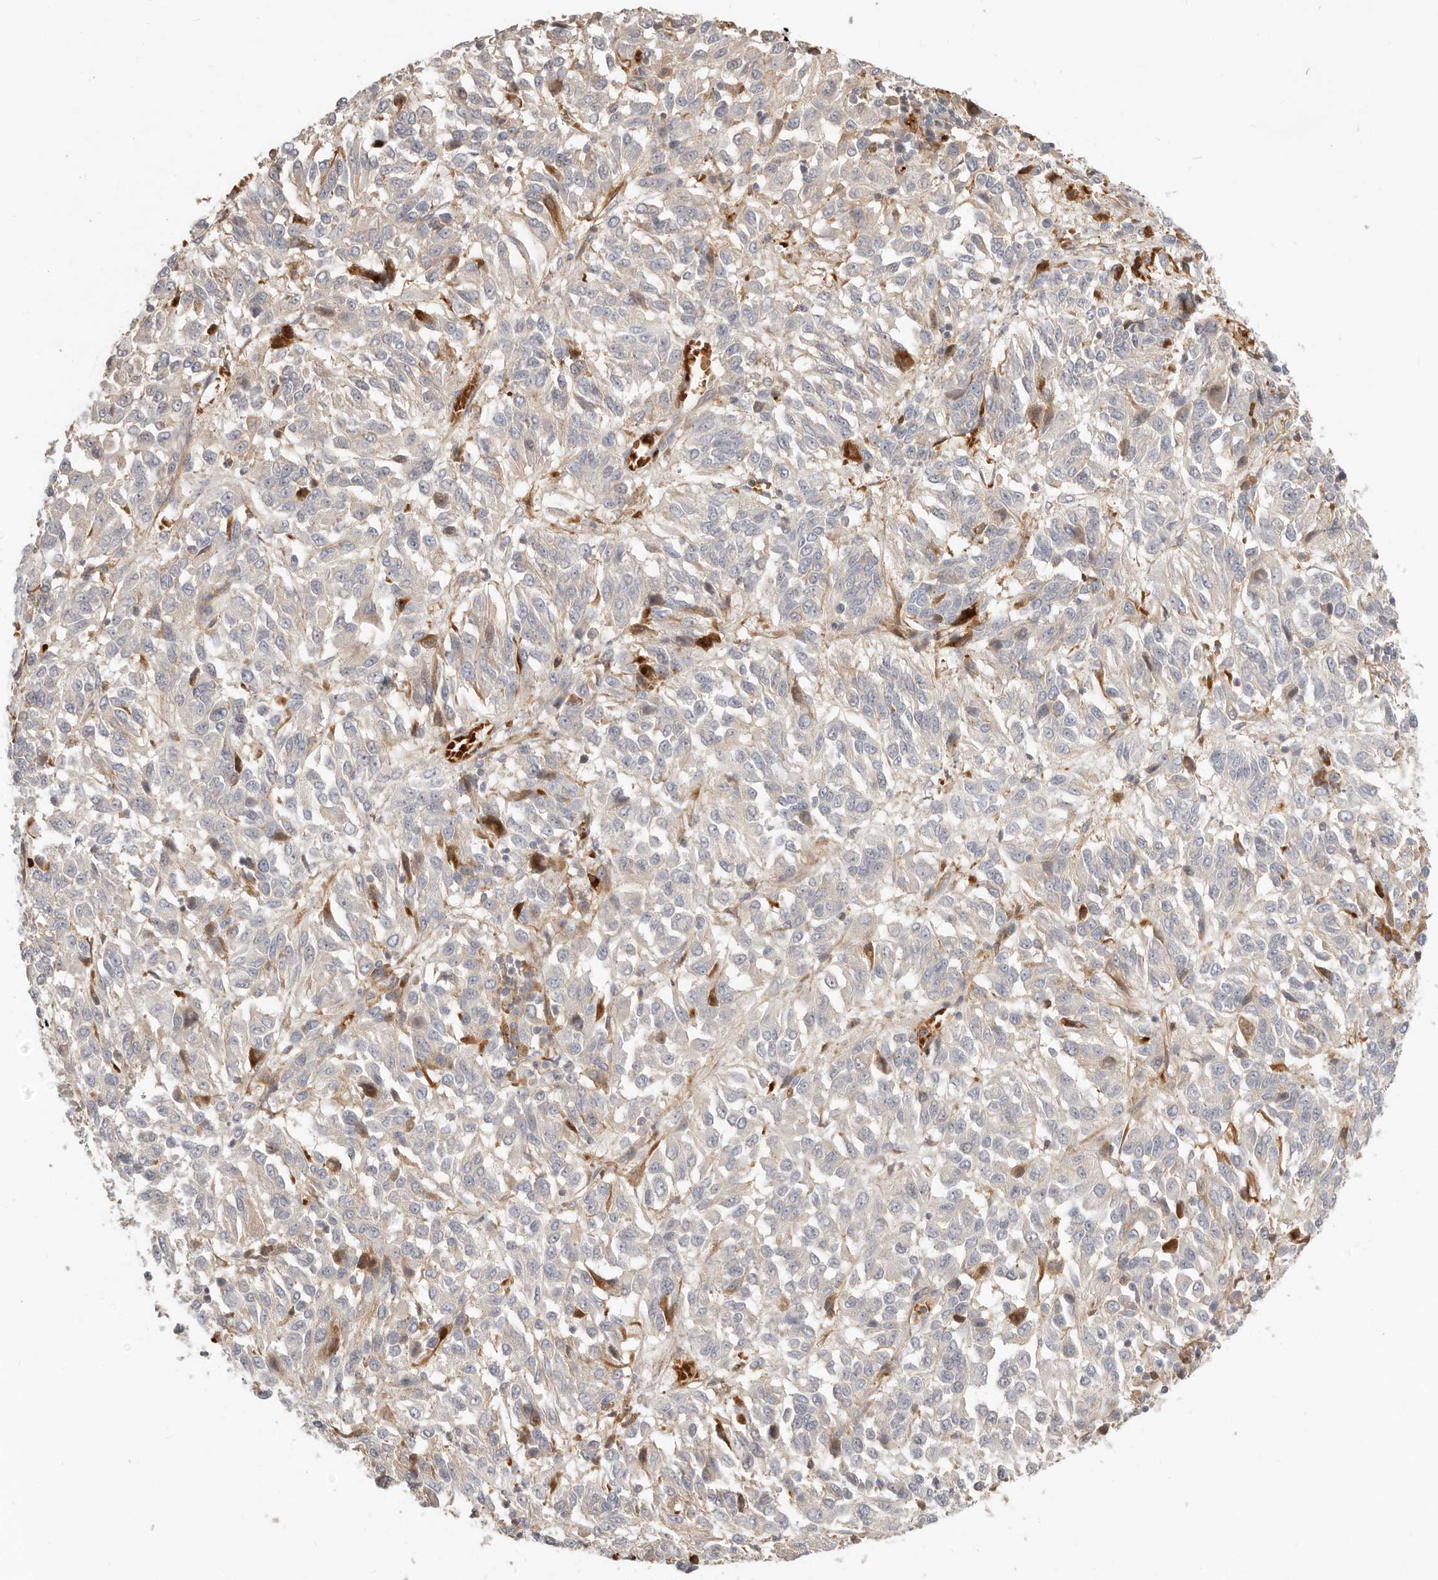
{"staining": {"intensity": "negative", "quantity": "none", "location": "none"}, "tissue": "melanoma", "cell_type": "Tumor cells", "image_type": "cancer", "snomed": [{"axis": "morphology", "description": "Malignant melanoma, Metastatic site"}, {"axis": "topography", "description": "Lung"}], "caption": "Micrograph shows no significant protein positivity in tumor cells of malignant melanoma (metastatic site).", "gene": "MTFR2", "patient": {"sex": "male", "age": 64}}